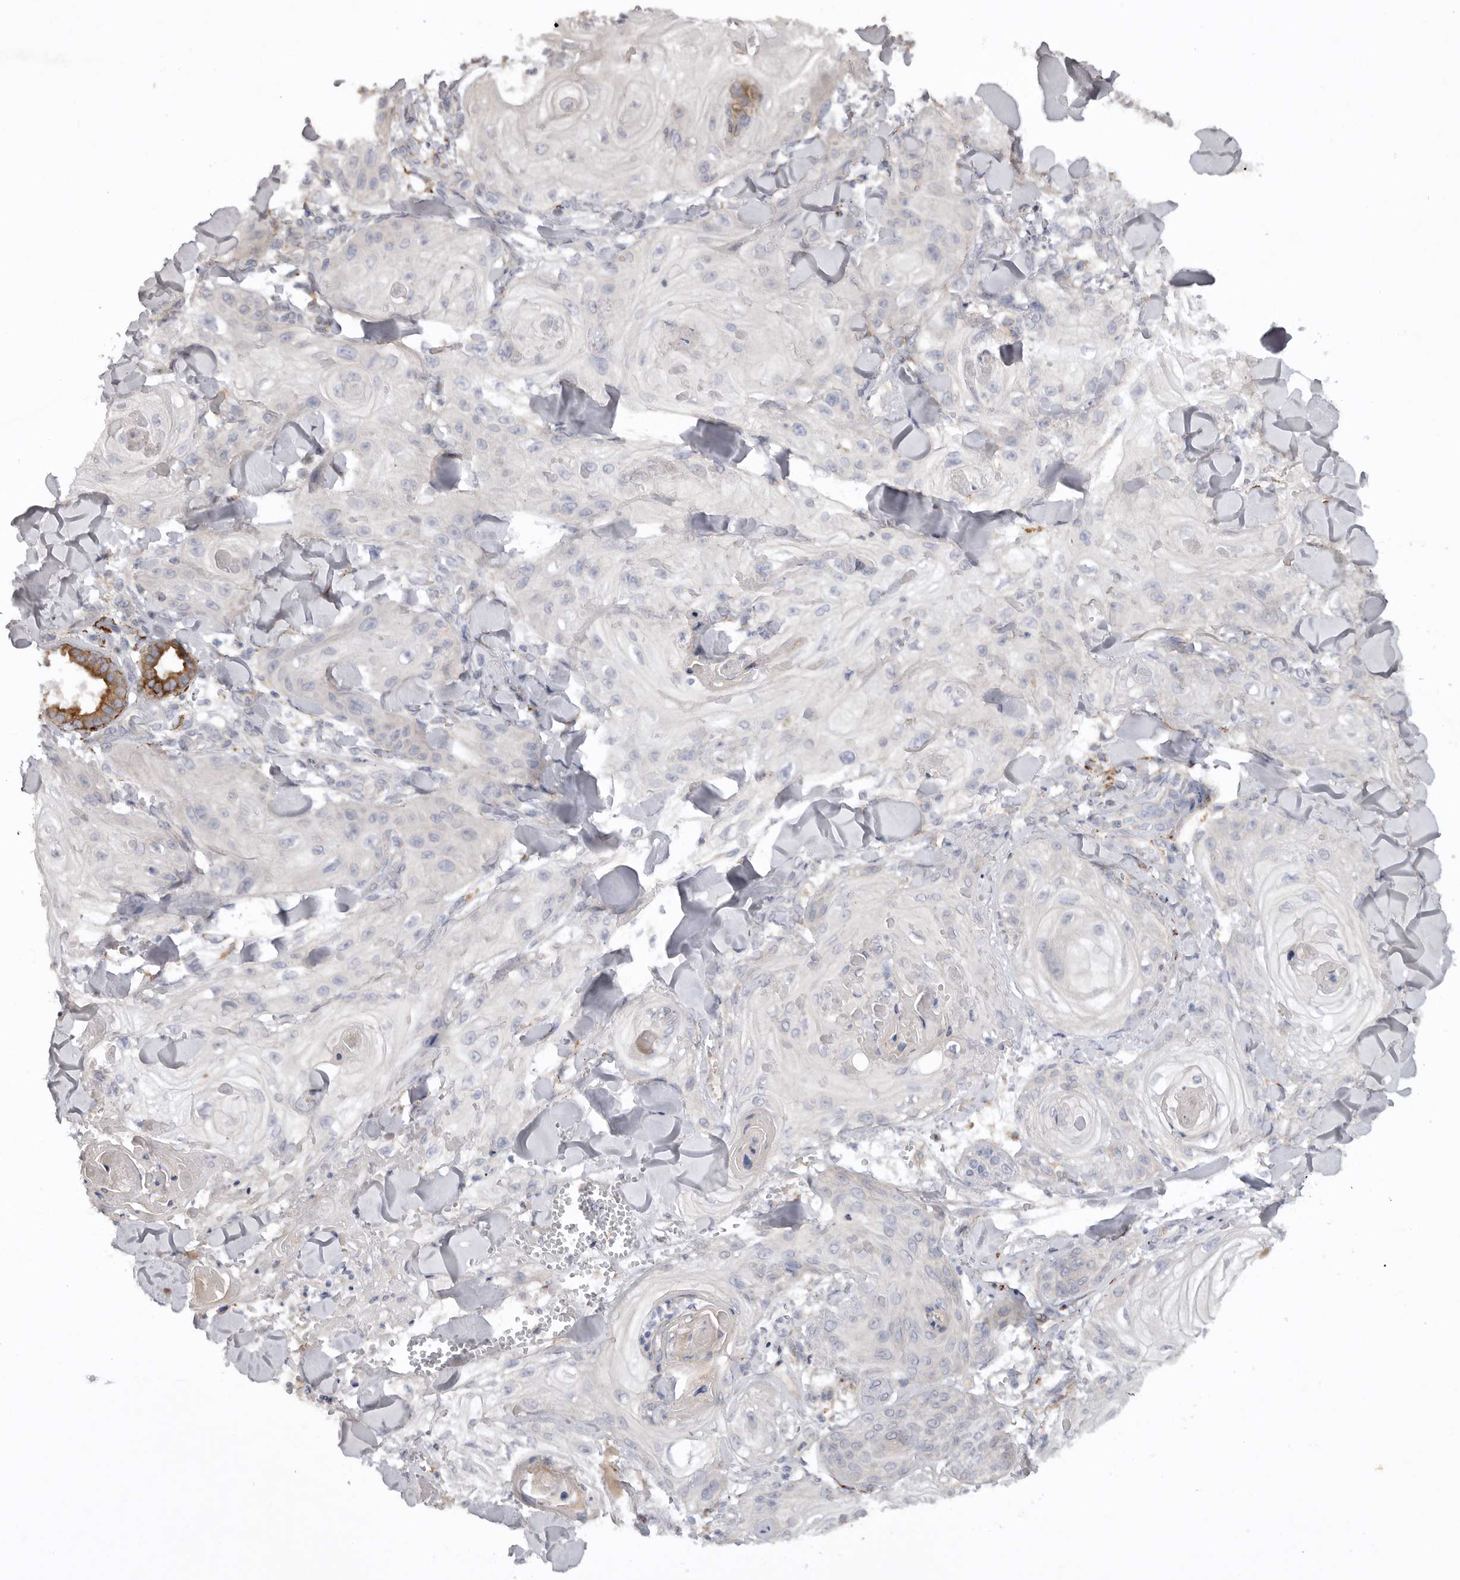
{"staining": {"intensity": "negative", "quantity": "none", "location": "none"}, "tissue": "skin cancer", "cell_type": "Tumor cells", "image_type": "cancer", "snomed": [{"axis": "morphology", "description": "Squamous cell carcinoma, NOS"}, {"axis": "topography", "description": "Skin"}], "caption": "Skin cancer was stained to show a protein in brown. There is no significant expression in tumor cells.", "gene": "DHDDS", "patient": {"sex": "male", "age": 74}}